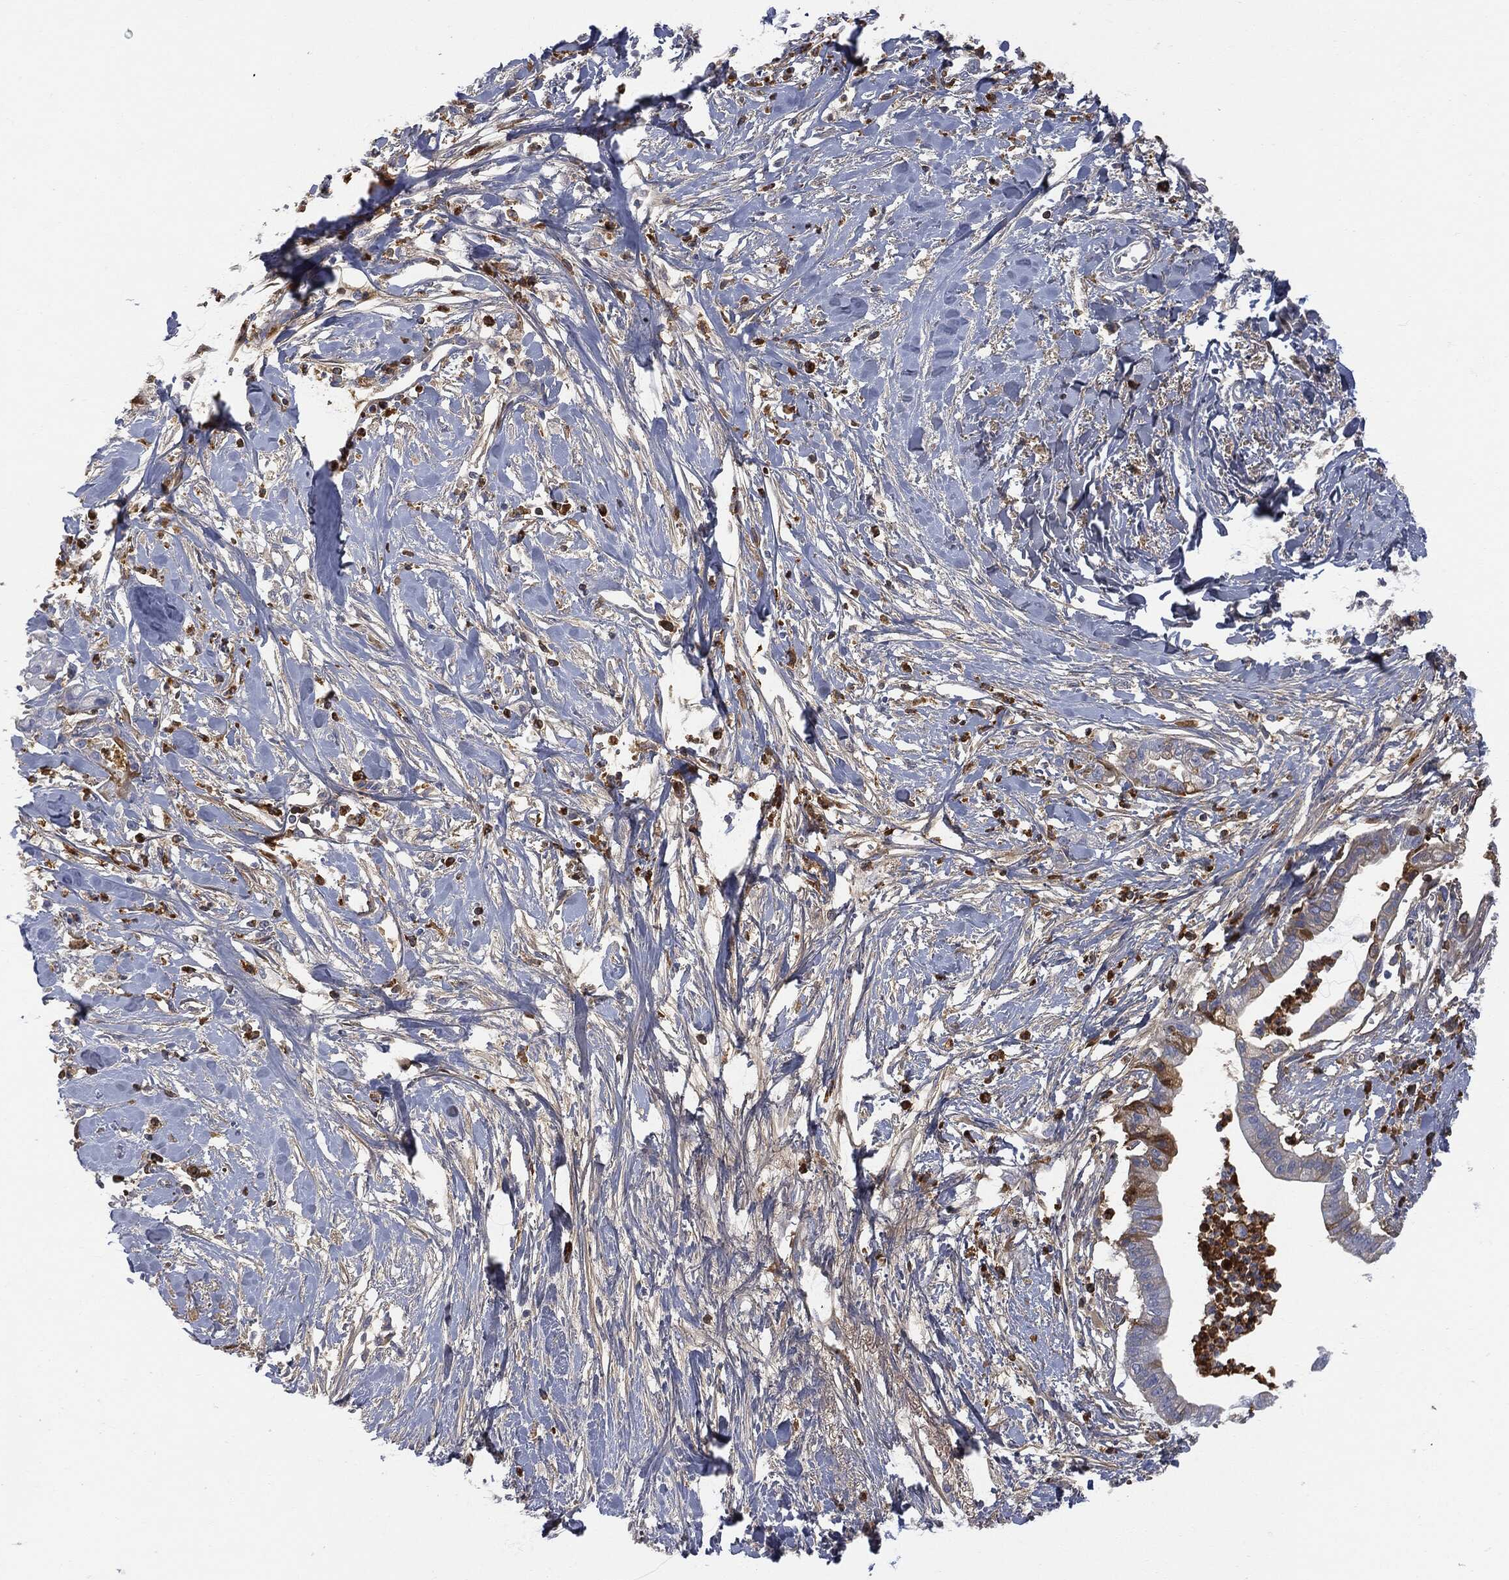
{"staining": {"intensity": "moderate", "quantity": "<25%", "location": "cytoplasmic/membranous"}, "tissue": "pancreatic cancer", "cell_type": "Tumor cells", "image_type": "cancer", "snomed": [{"axis": "morphology", "description": "Normal tissue, NOS"}, {"axis": "morphology", "description": "Adenocarcinoma, NOS"}, {"axis": "topography", "description": "Pancreas"}], "caption": "This histopathology image displays pancreatic cancer stained with immunohistochemistry (IHC) to label a protein in brown. The cytoplasmic/membranous of tumor cells show moderate positivity for the protein. Nuclei are counter-stained blue.", "gene": "BTK", "patient": {"sex": "female", "age": 58}}